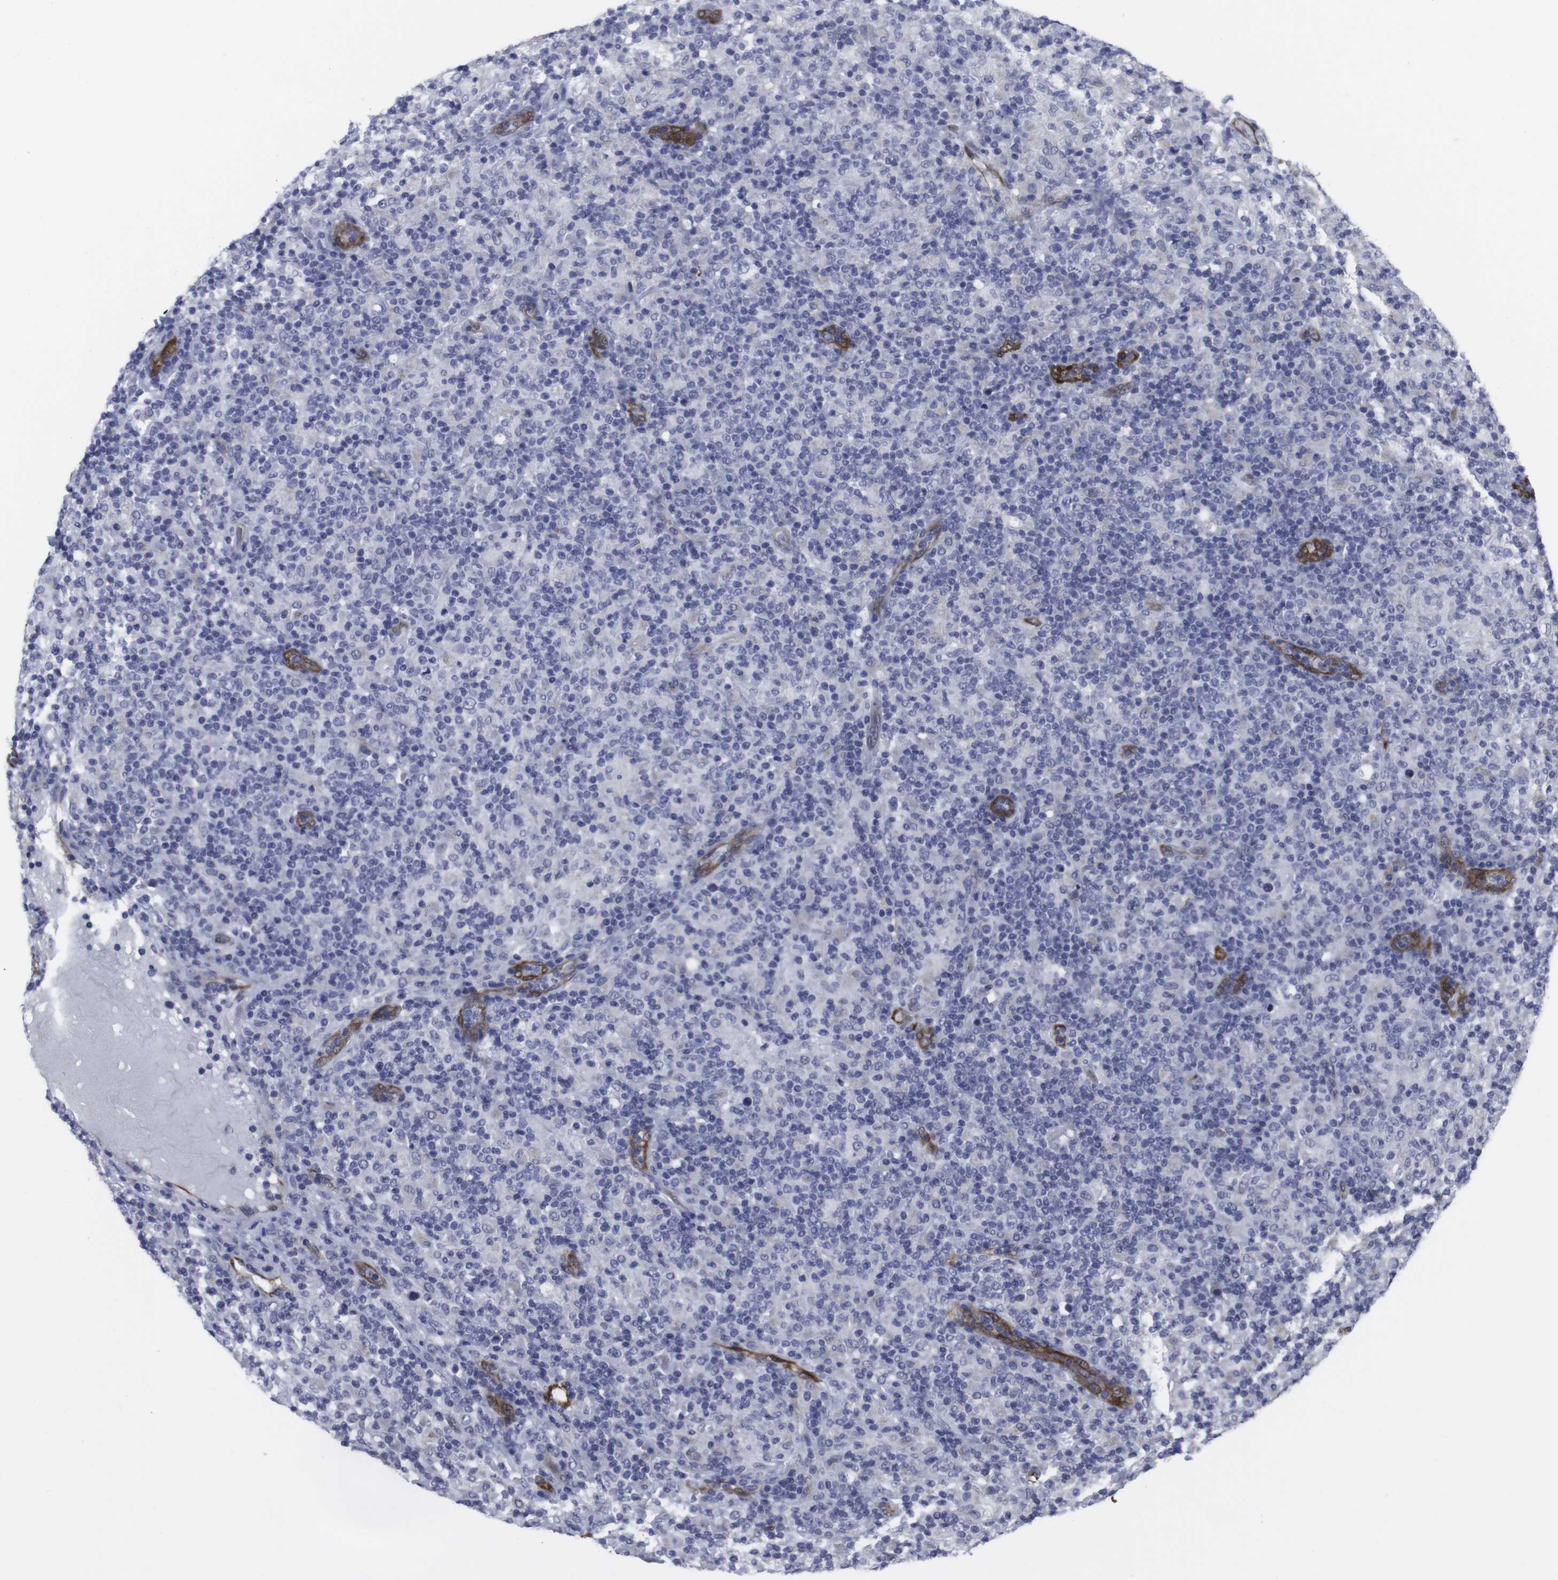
{"staining": {"intensity": "negative", "quantity": "none", "location": "none"}, "tissue": "lymphoma", "cell_type": "Tumor cells", "image_type": "cancer", "snomed": [{"axis": "morphology", "description": "Hodgkin's disease, NOS"}, {"axis": "topography", "description": "Lymph node"}], "caption": "The immunohistochemistry (IHC) photomicrograph has no significant positivity in tumor cells of Hodgkin's disease tissue.", "gene": "SNCG", "patient": {"sex": "male", "age": 70}}